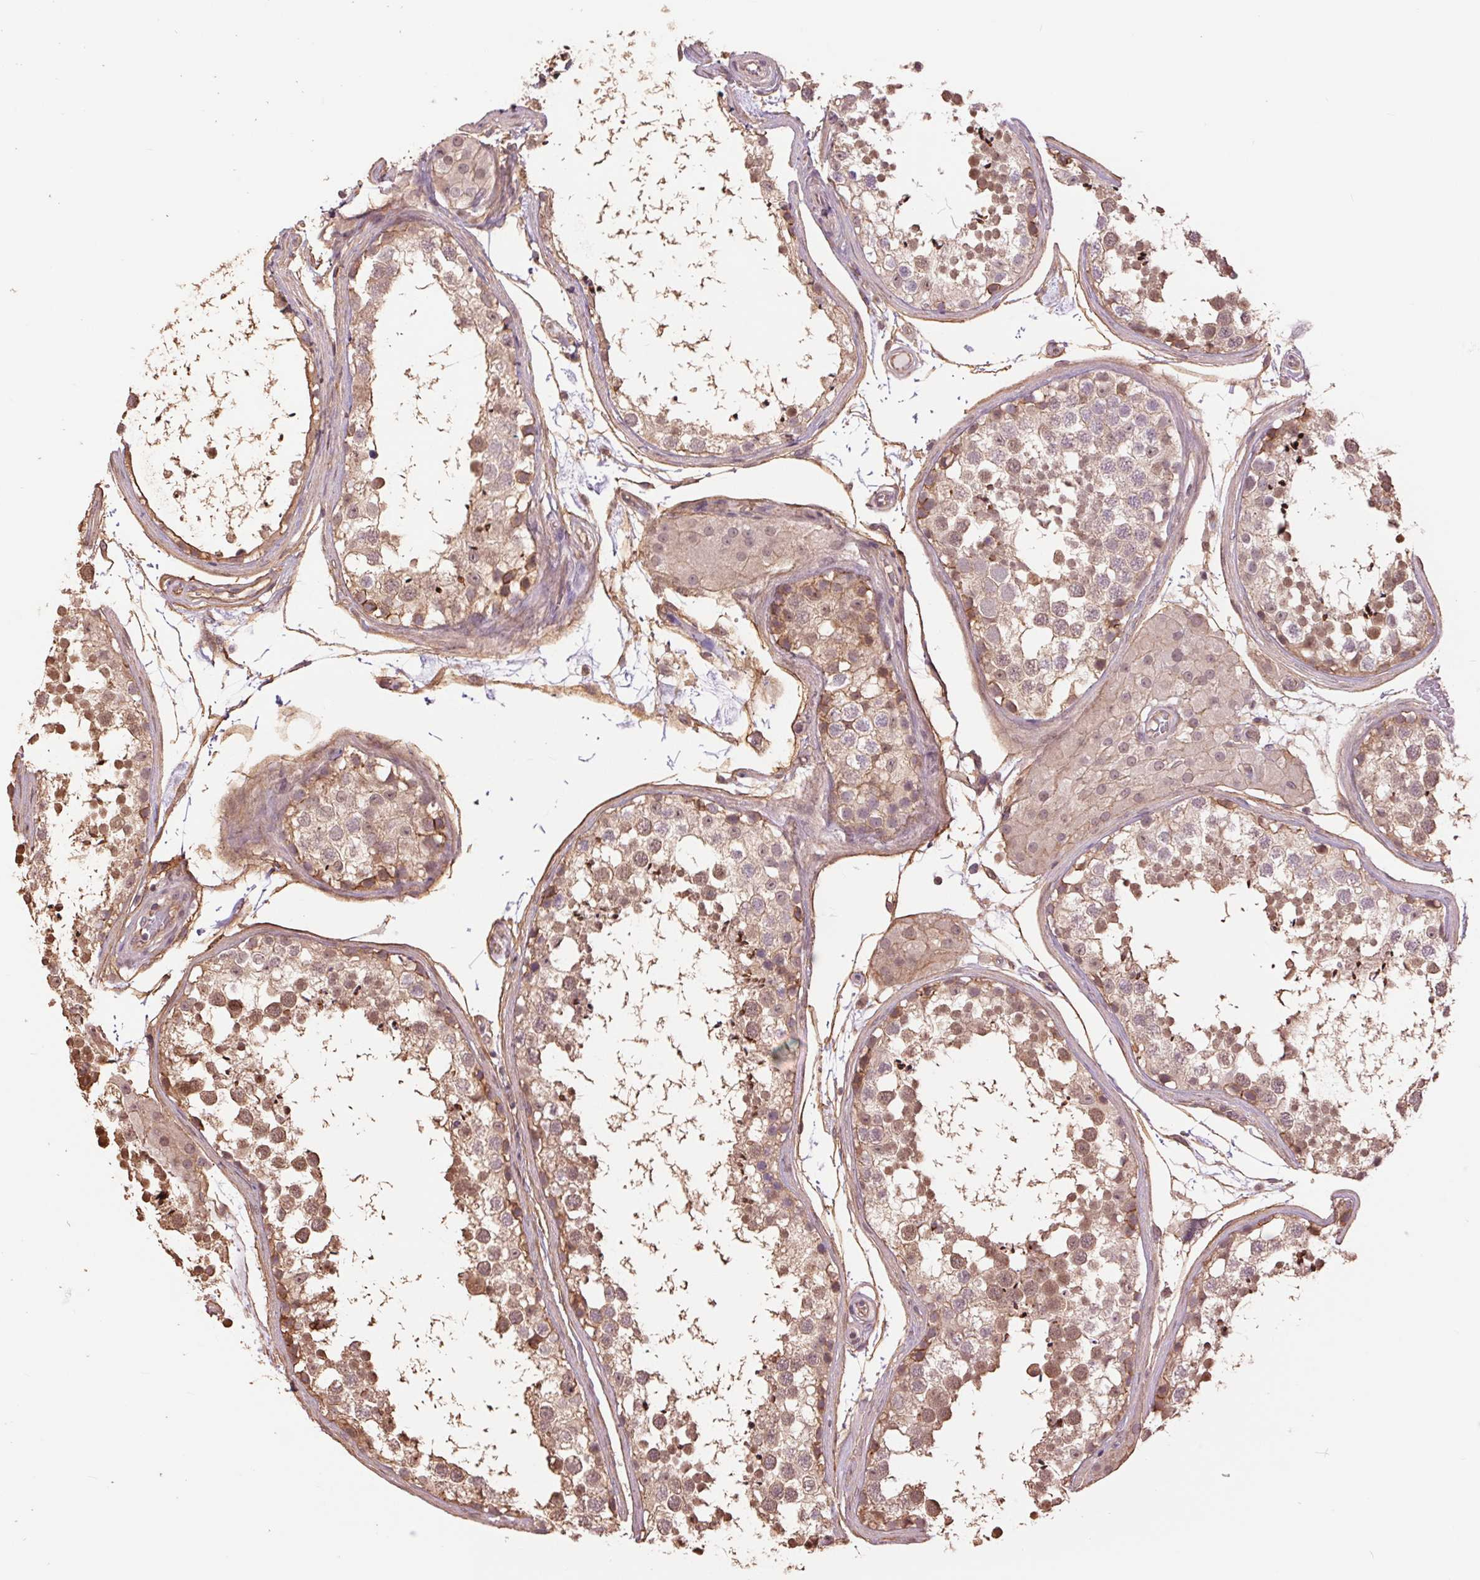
{"staining": {"intensity": "moderate", "quantity": "25%-75%", "location": "cytoplasmic/membranous,nuclear"}, "tissue": "testis", "cell_type": "Cells in seminiferous ducts", "image_type": "normal", "snomed": [{"axis": "morphology", "description": "Normal tissue, NOS"}, {"axis": "morphology", "description": "Seminoma, NOS"}, {"axis": "topography", "description": "Testis"}], "caption": "Cells in seminiferous ducts display medium levels of moderate cytoplasmic/membranous,nuclear staining in approximately 25%-75% of cells in benign testis. (DAB IHC, brown staining for protein, blue staining for nuclei).", "gene": "PALM", "patient": {"sex": "male", "age": 65}}